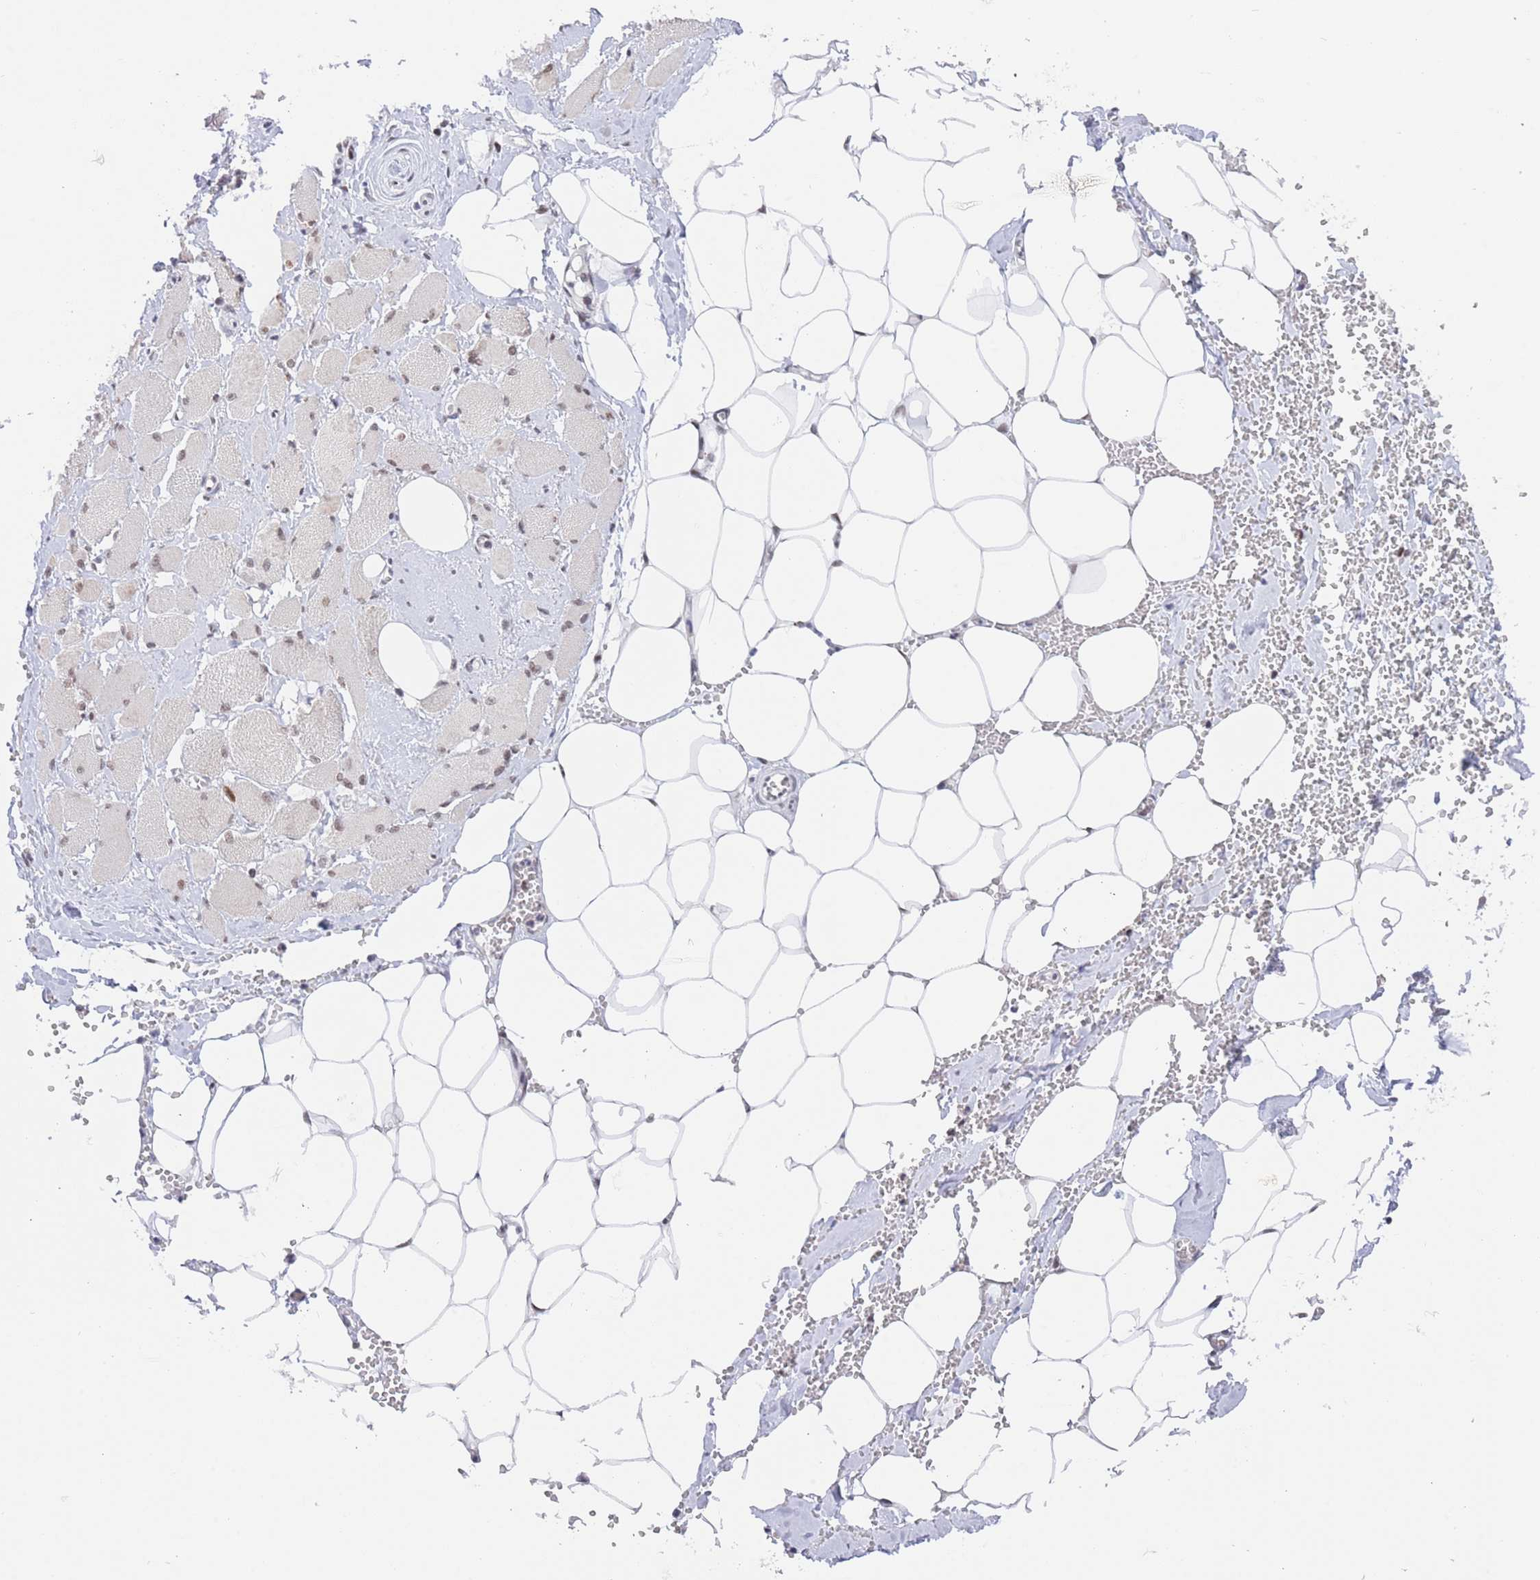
{"staining": {"intensity": "moderate", "quantity": "25%-75%", "location": "cytoplasmic/membranous,nuclear"}, "tissue": "skeletal muscle", "cell_type": "Myocytes", "image_type": "normal", "snomed": [{"axis": "morphology", "description": "Normal tissue, NOS"}, {"axis": "morphology", "description": "Basal cell carcinoma"}, {"axis": "topography", "description": "Skeletal muscle"}], "caption": "Immunohistochemical staining of benign human skeletal muscle reveals medium levels of moderate cytoplasmic/membranous,nuclear staining in approximately 25%-75% of myocytes.", "gene": "ZNF382", "patient": {"sex": "female", "age": 64}}